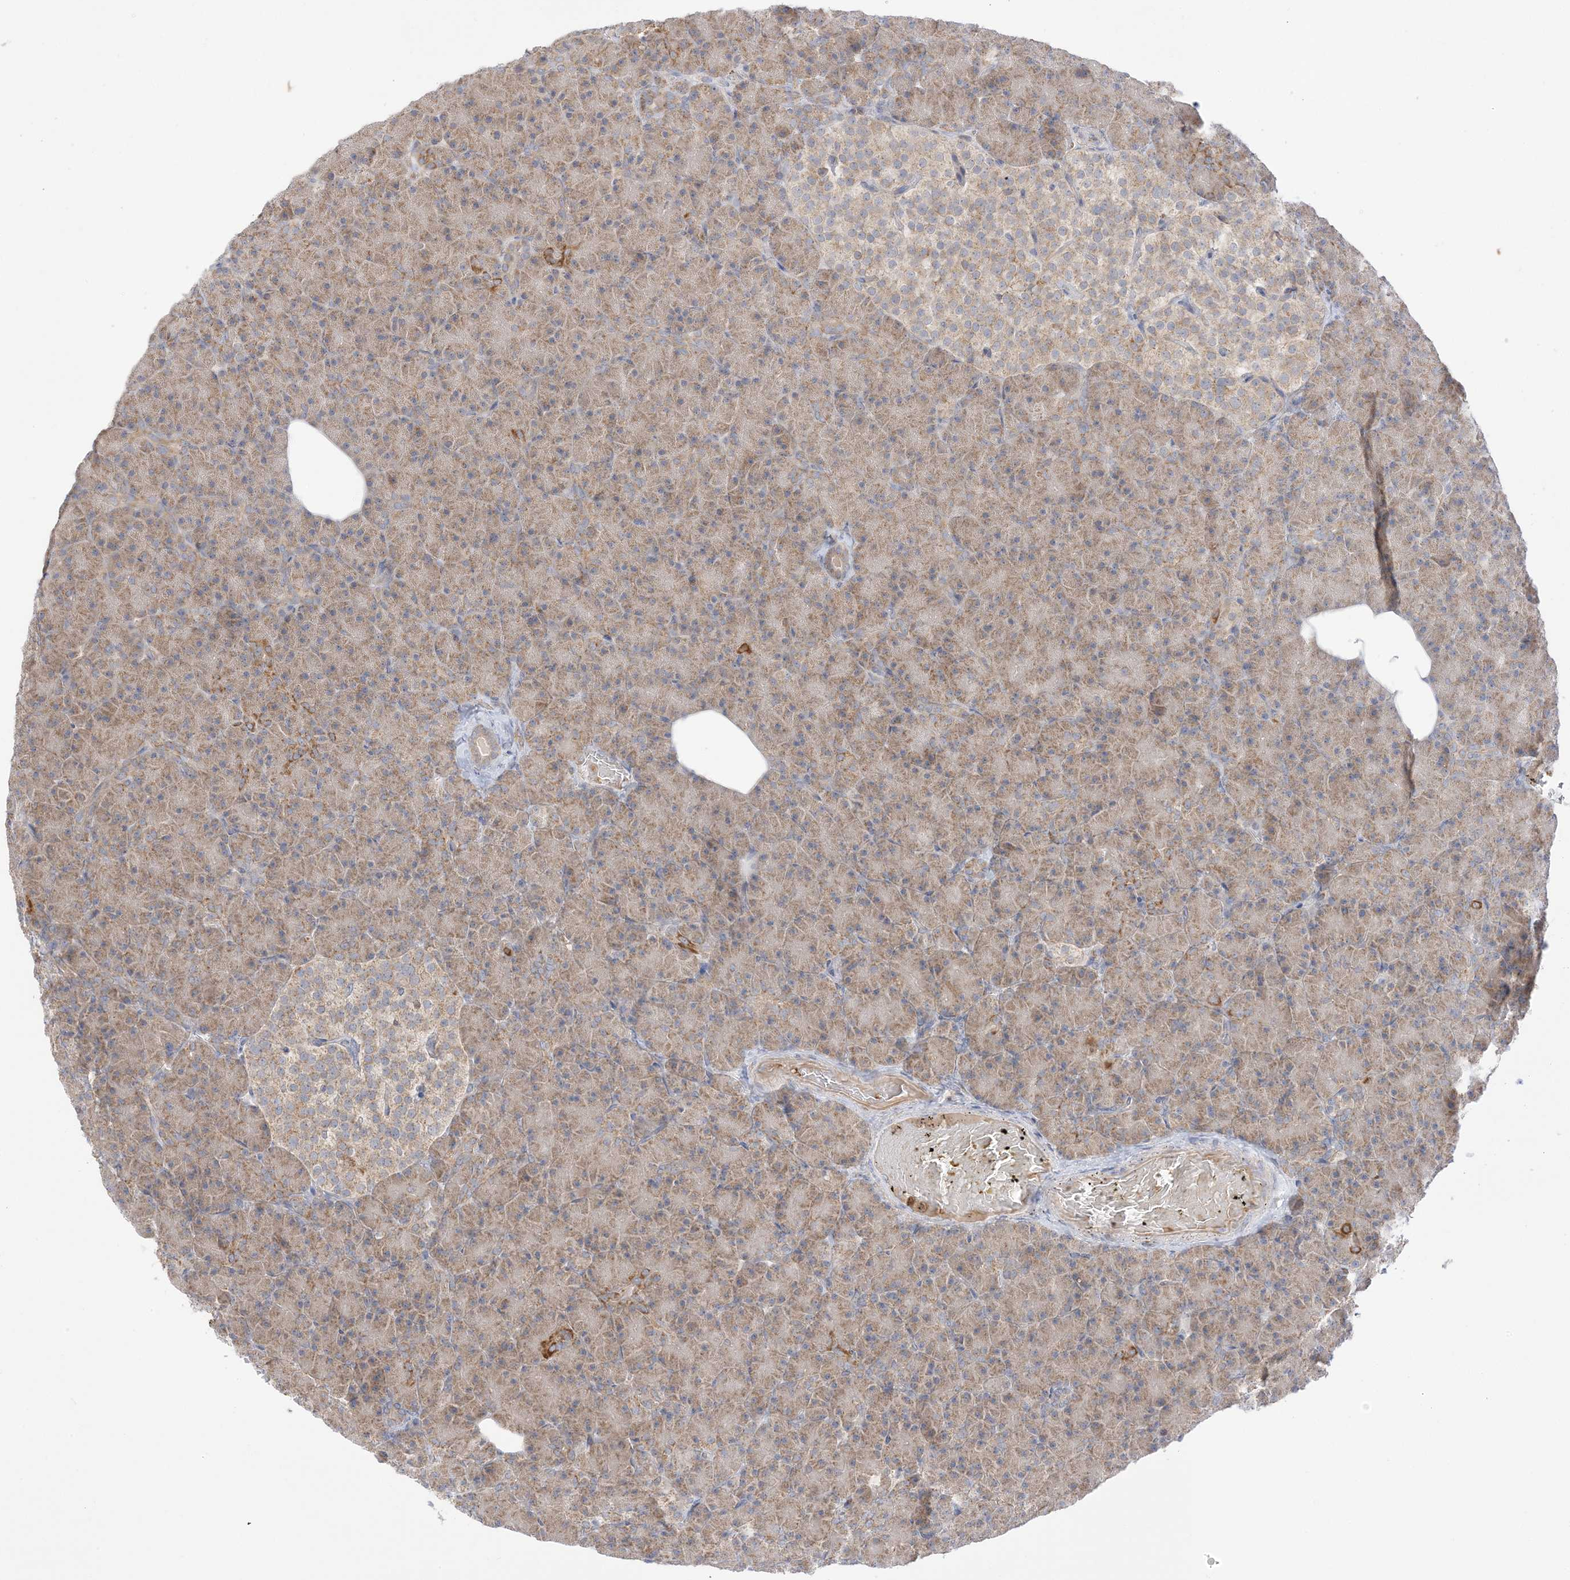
{"staining": {"intensity": "moderate", "quantity": ">75%", "location": "cytoplasmic/membranous"}, "tissue": "pancreas", "cell_type": "Exocrine glandular cells", "image_type": "normal", "snomed": [{"axis": "morphology", "description": "Normal tissue, NOS"}, {"axis": "topography", "description": "Pancreas"}], "caption": "A medium amount of moderate cytoplasmic/membranous positivity is appreciated in about >75% of exocrine glandular cells in normal pancreas. Using DAB (brown) and hematoxylin (blue) stains, captured at high magnification using brightfield microscopy.", "gene": "NPPC", "patient": {"sex": "female", "age": 43}}